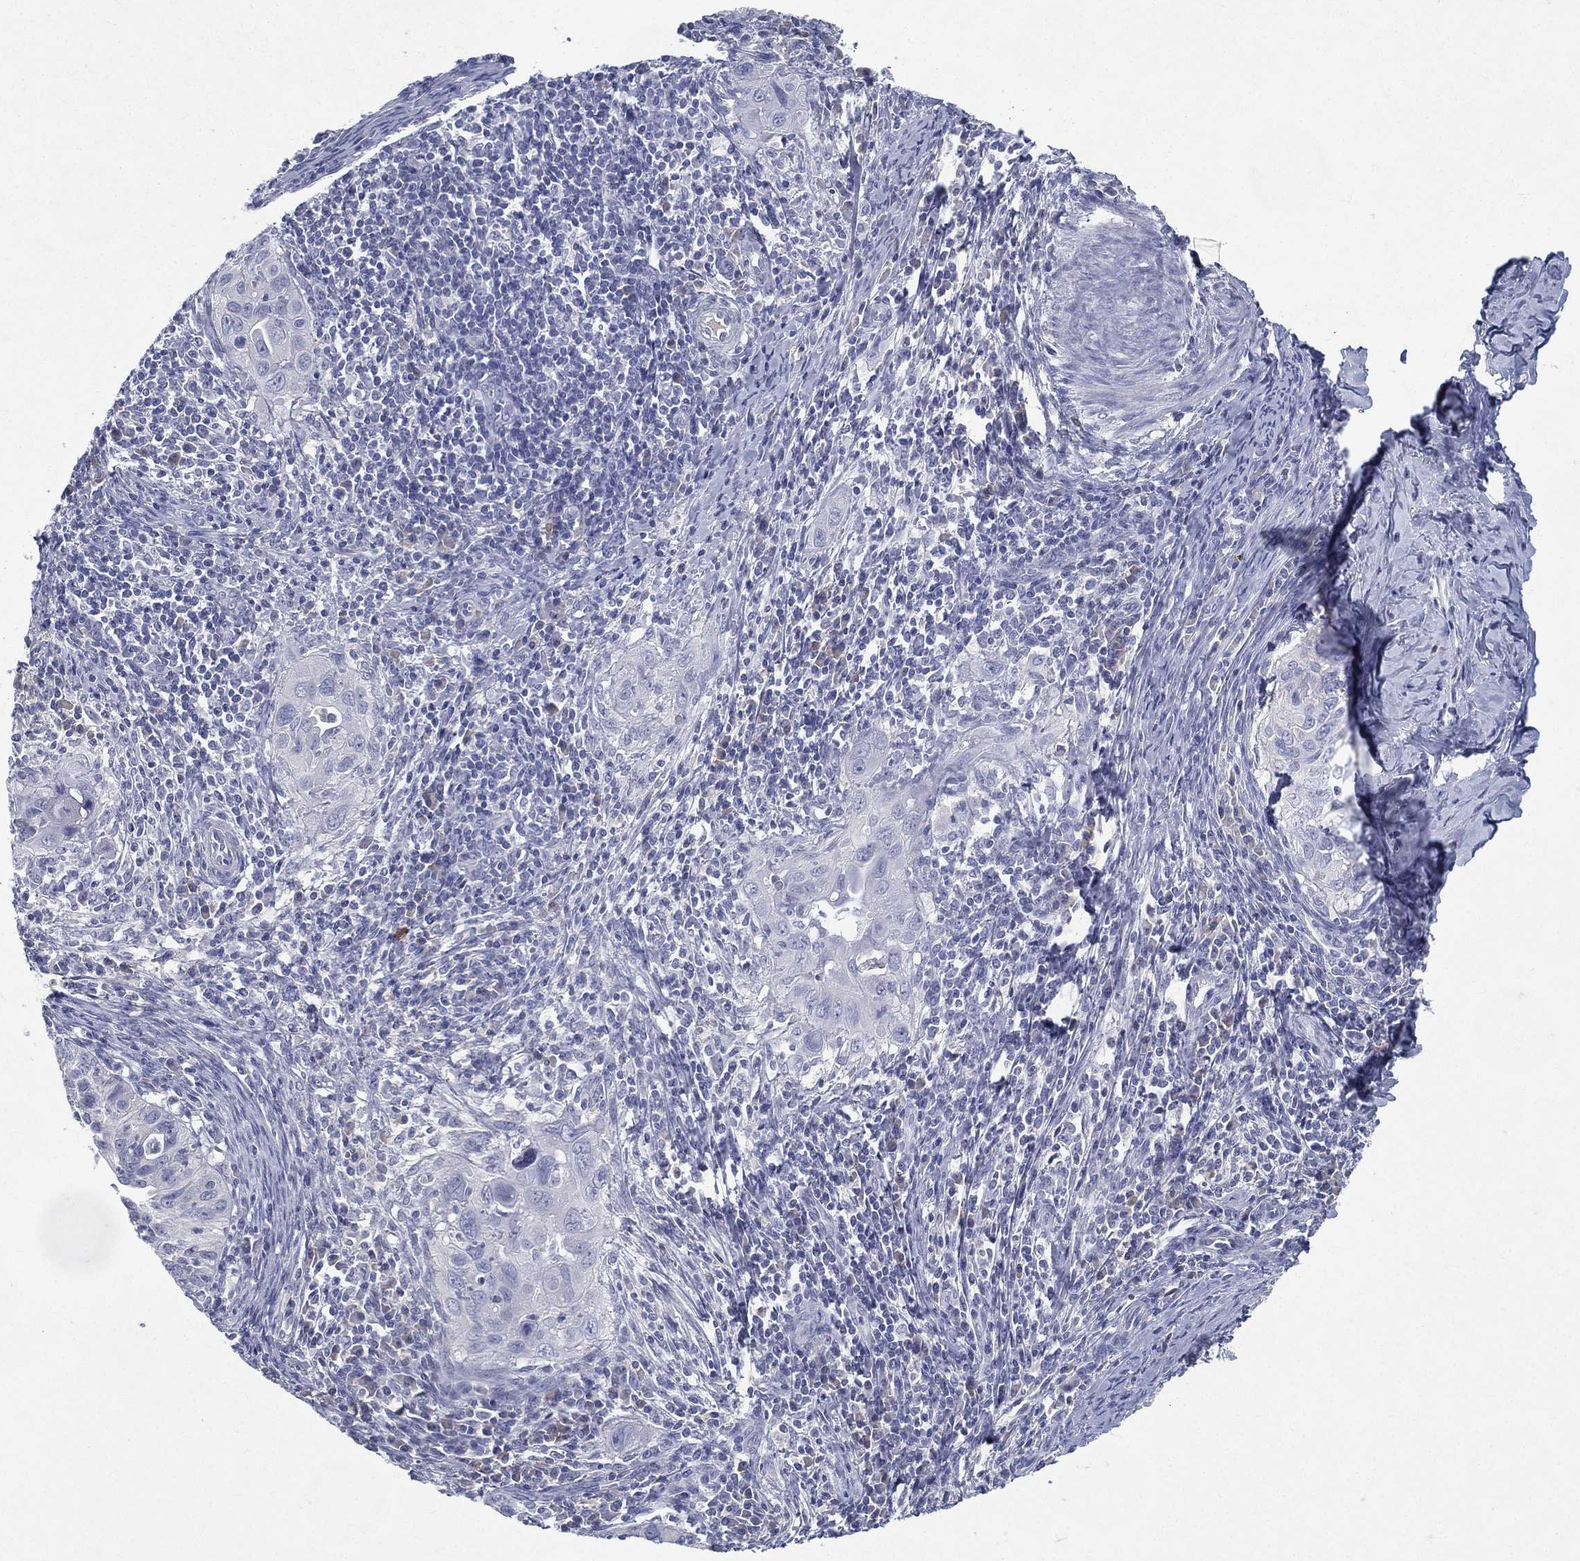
{"staining": {"intensity": "negative", "quantity": "none", "location": "none"}, "tissue": "cervical cancer", "cell_type": "Tumor cells", "image_type": "cancer", "snomed": [{"axis": "morphology", "description": "Squamous cell carcinoma, NOS"}, {"axis": "topography", "description": "Cervix"}], "caption": "IHC micrograph of human cervical cancer (squamous cell carcinoma) stained for a protein (brown), which shows no positivity in tumor cells.", "gene": "RGS13", "patient": {"sex": "female", "age": 26}}